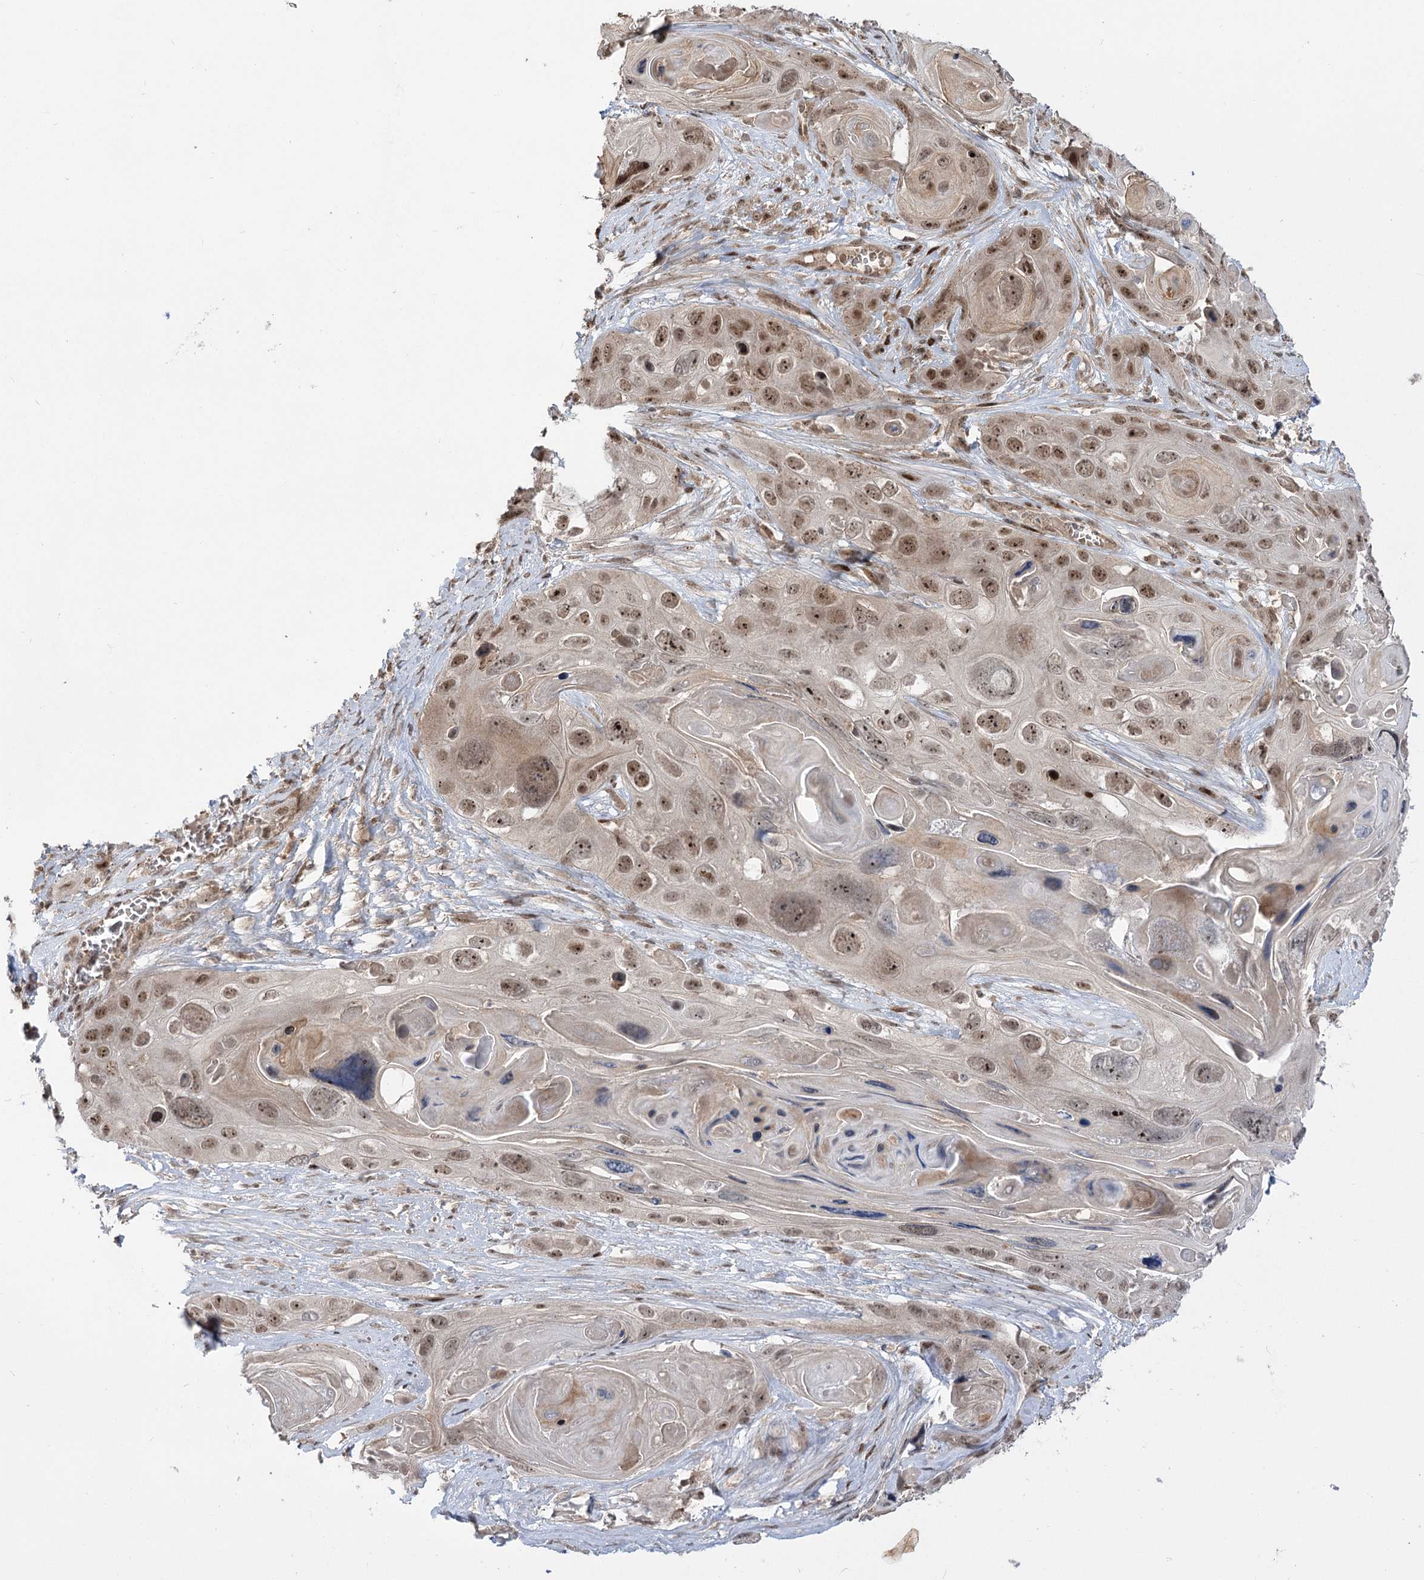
{"staining": {"intensity": "moderate", "quantity": ">75%", "location": "nuclear"}, "tissue": "skin cancer", "cell_type": "Tumor cells", "image_type": "cancer", "snomed": [{"axis": "morphology", "description": "Squamous cell carcinoma, NOS"}, {"axis": "topography", "description": "Skin"}], "caption": "There is medium levels of moderate nuclear staining in tumor cells of squamous cell carcinoma (skin), as demonstrated by immunohistochemical staining (brown color).", "gene": "HELQ", "patient": {"sex": "male", "age": 55}}